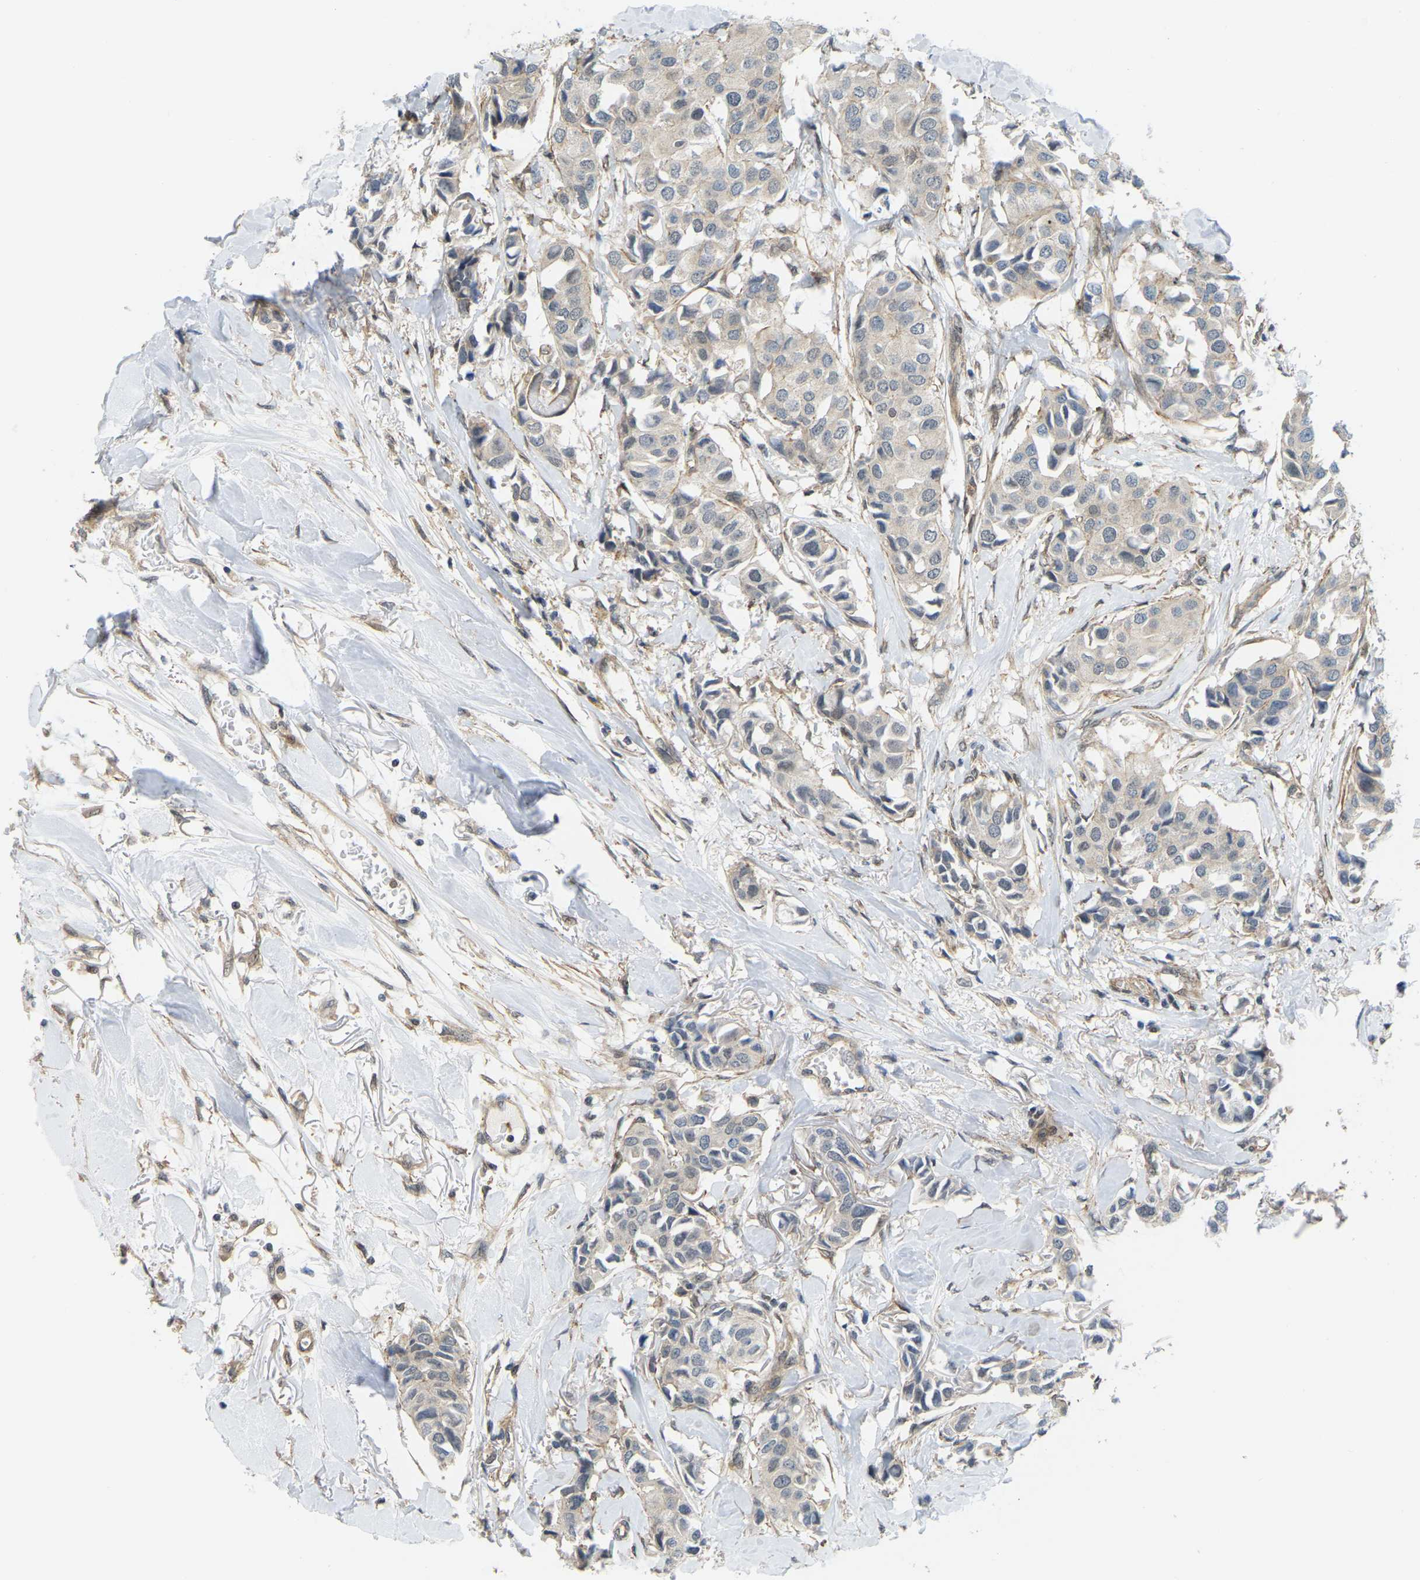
{"staining": {"intensity": "negative", "quantity": "none", "location": "none"}, "tissue": "breast cancer", "cell_type": "Tumor cells", "image_type": "cancer", "snomed": [{"axis": "morphology", "description": "Duct carcinoma"}, {"axis": "topography", "description": "Breast"}], "caption": "IHC micrograph of neoplastic tissue: breast invasive ductal carcinoma stained with DAB displays no significant protein staining in tumor cells. (Stains: DAB immunohistochemistry (IHC) with hematoxylin counter stain, Microscopy: brightfield microscopy at high magnification).", "gene": "SERPINB5", "patient": {"sex": "female", "age": 80}}